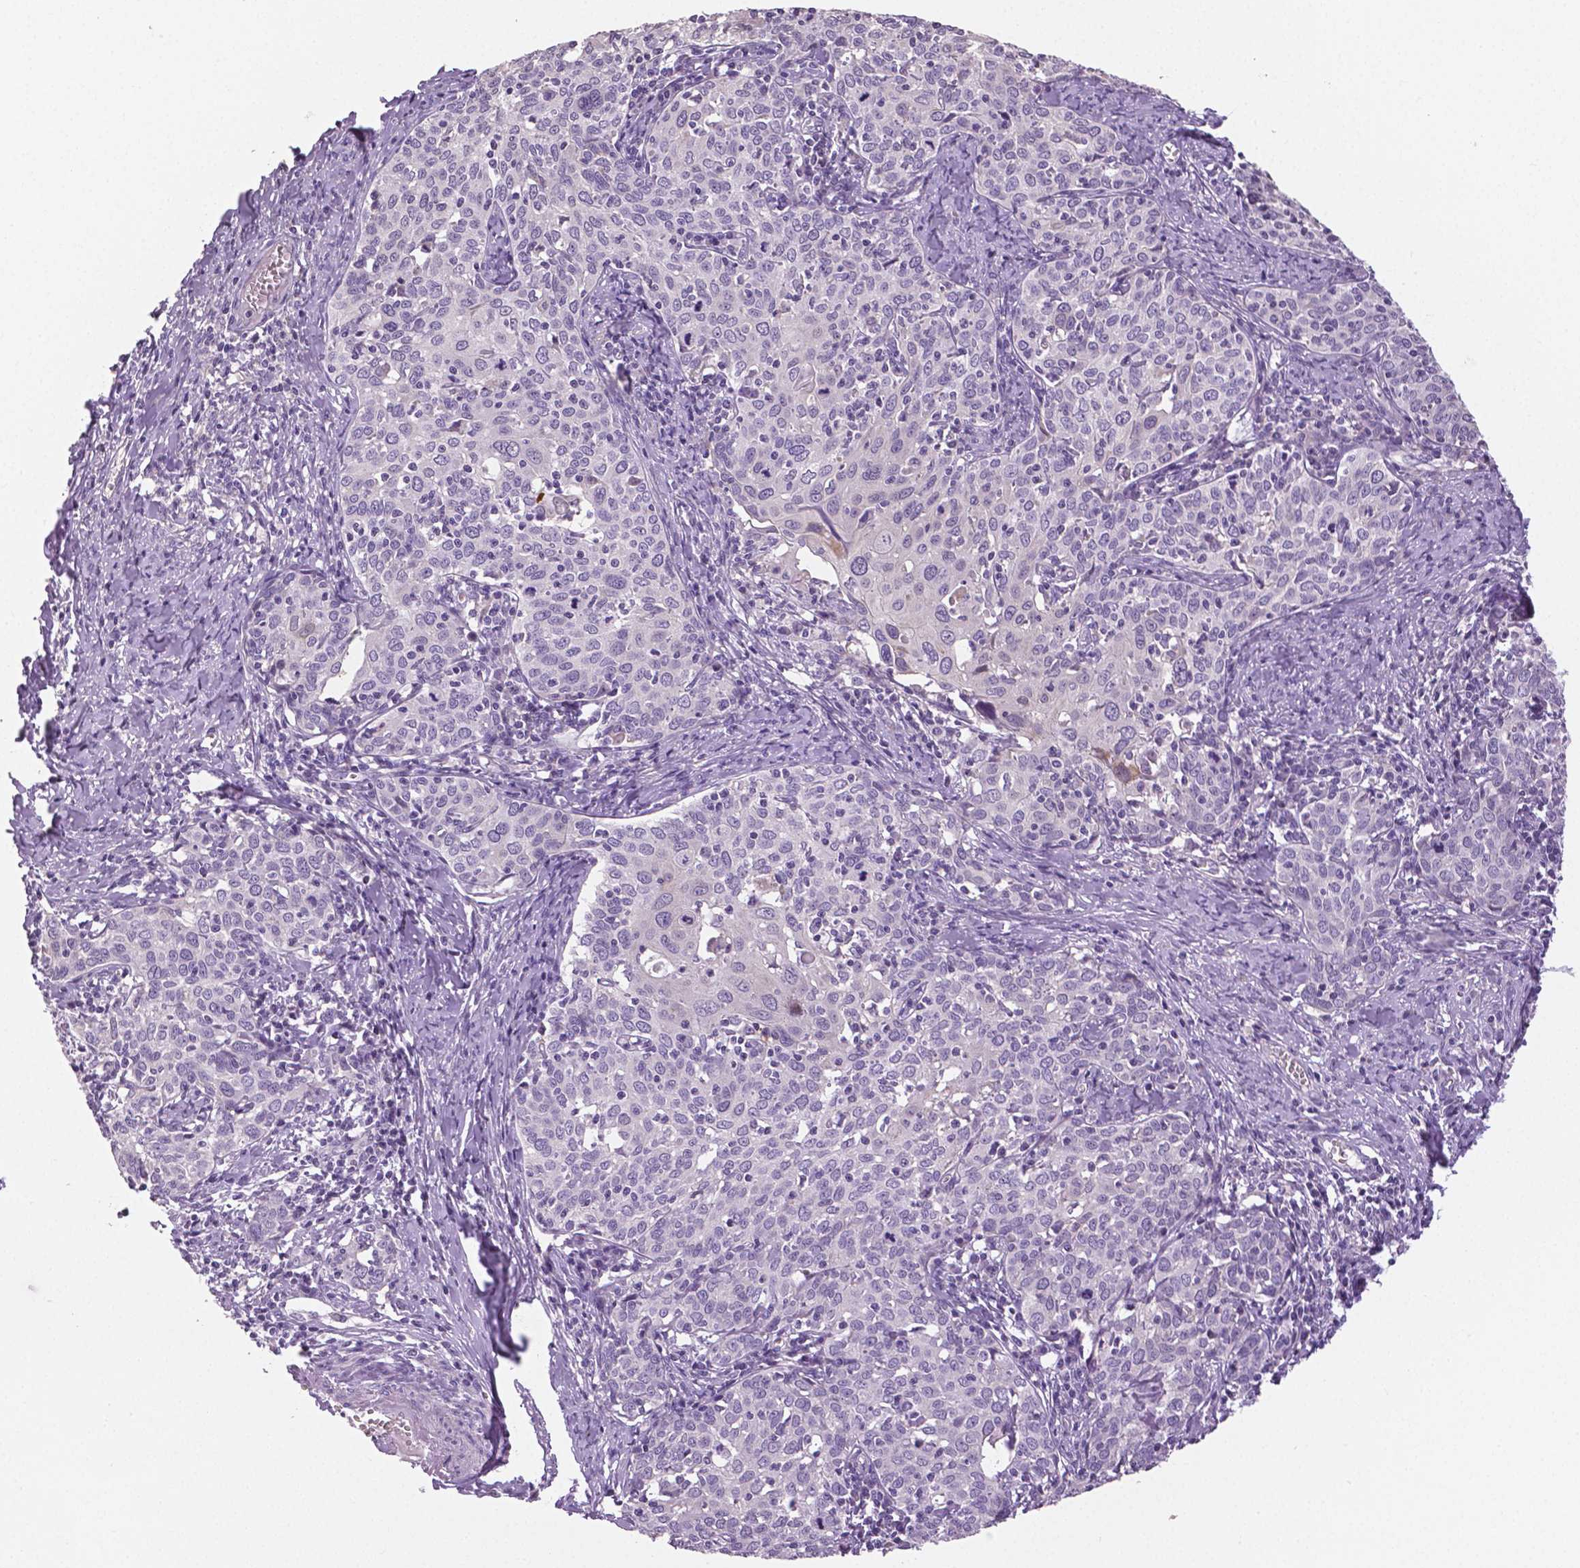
{"staining": {"intensity": "negative", "quantity": "none", "location": "none"}, "tissue": "cervical cancer", "cell_type": "Tumor cells", "image_type": "cancer", "snomed": [{"axis": "morphology", "description": "Squamous cell carcinoma, NOS"}, {"axis": "topography", "description": "Cervix"}], "caption": "There is no significant staining in tumor cells of cervical cancer.", "gene": "DNAH12", "patient": {"sex": "female", "age": 62}}